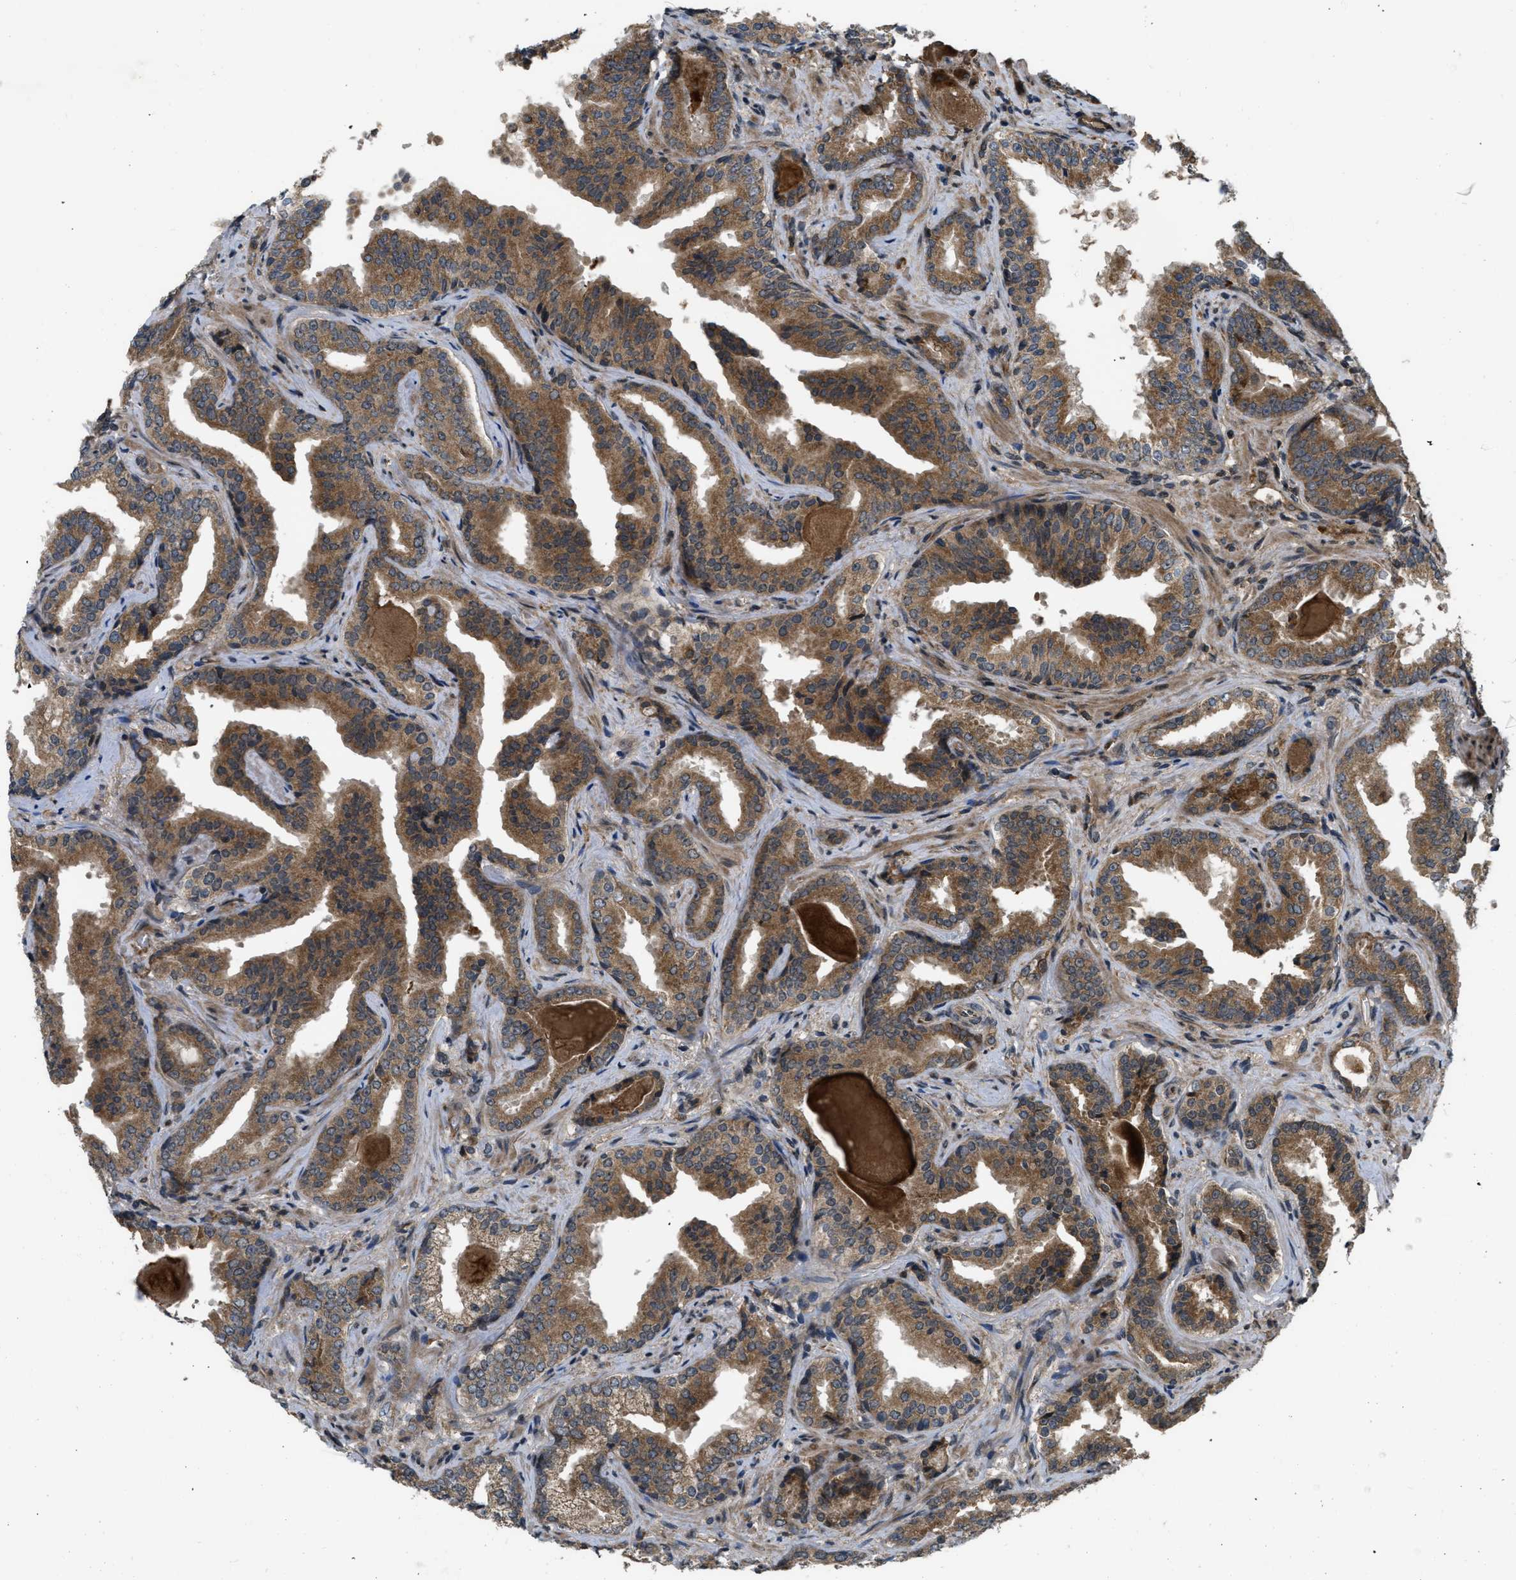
{"staining": {"intensity": "moderate", "quantity": ">75%", "location": "cytoplasmic/membranous"}, "tissue": "prostate cancer", "cell_type": "Tumor cells", "image_type": "cancer", "snomed": [{"axis": "morphology", "description": "Adenocarcinoma, Low grade"}, {"axis": "topography", "description": "Prostate"}], "caption": "Immunohistochemical staining of adenocarcinoma (low-grade) (prostate) shows medium levels of moderate cytoplasmic/membranous protein expression in approximately >75% of tumor cells. (Brightfield microscopy of DAB IHC at high magnification).", "gene": "SPTLC1", "patient": {"sex": "male", "age": 60}}